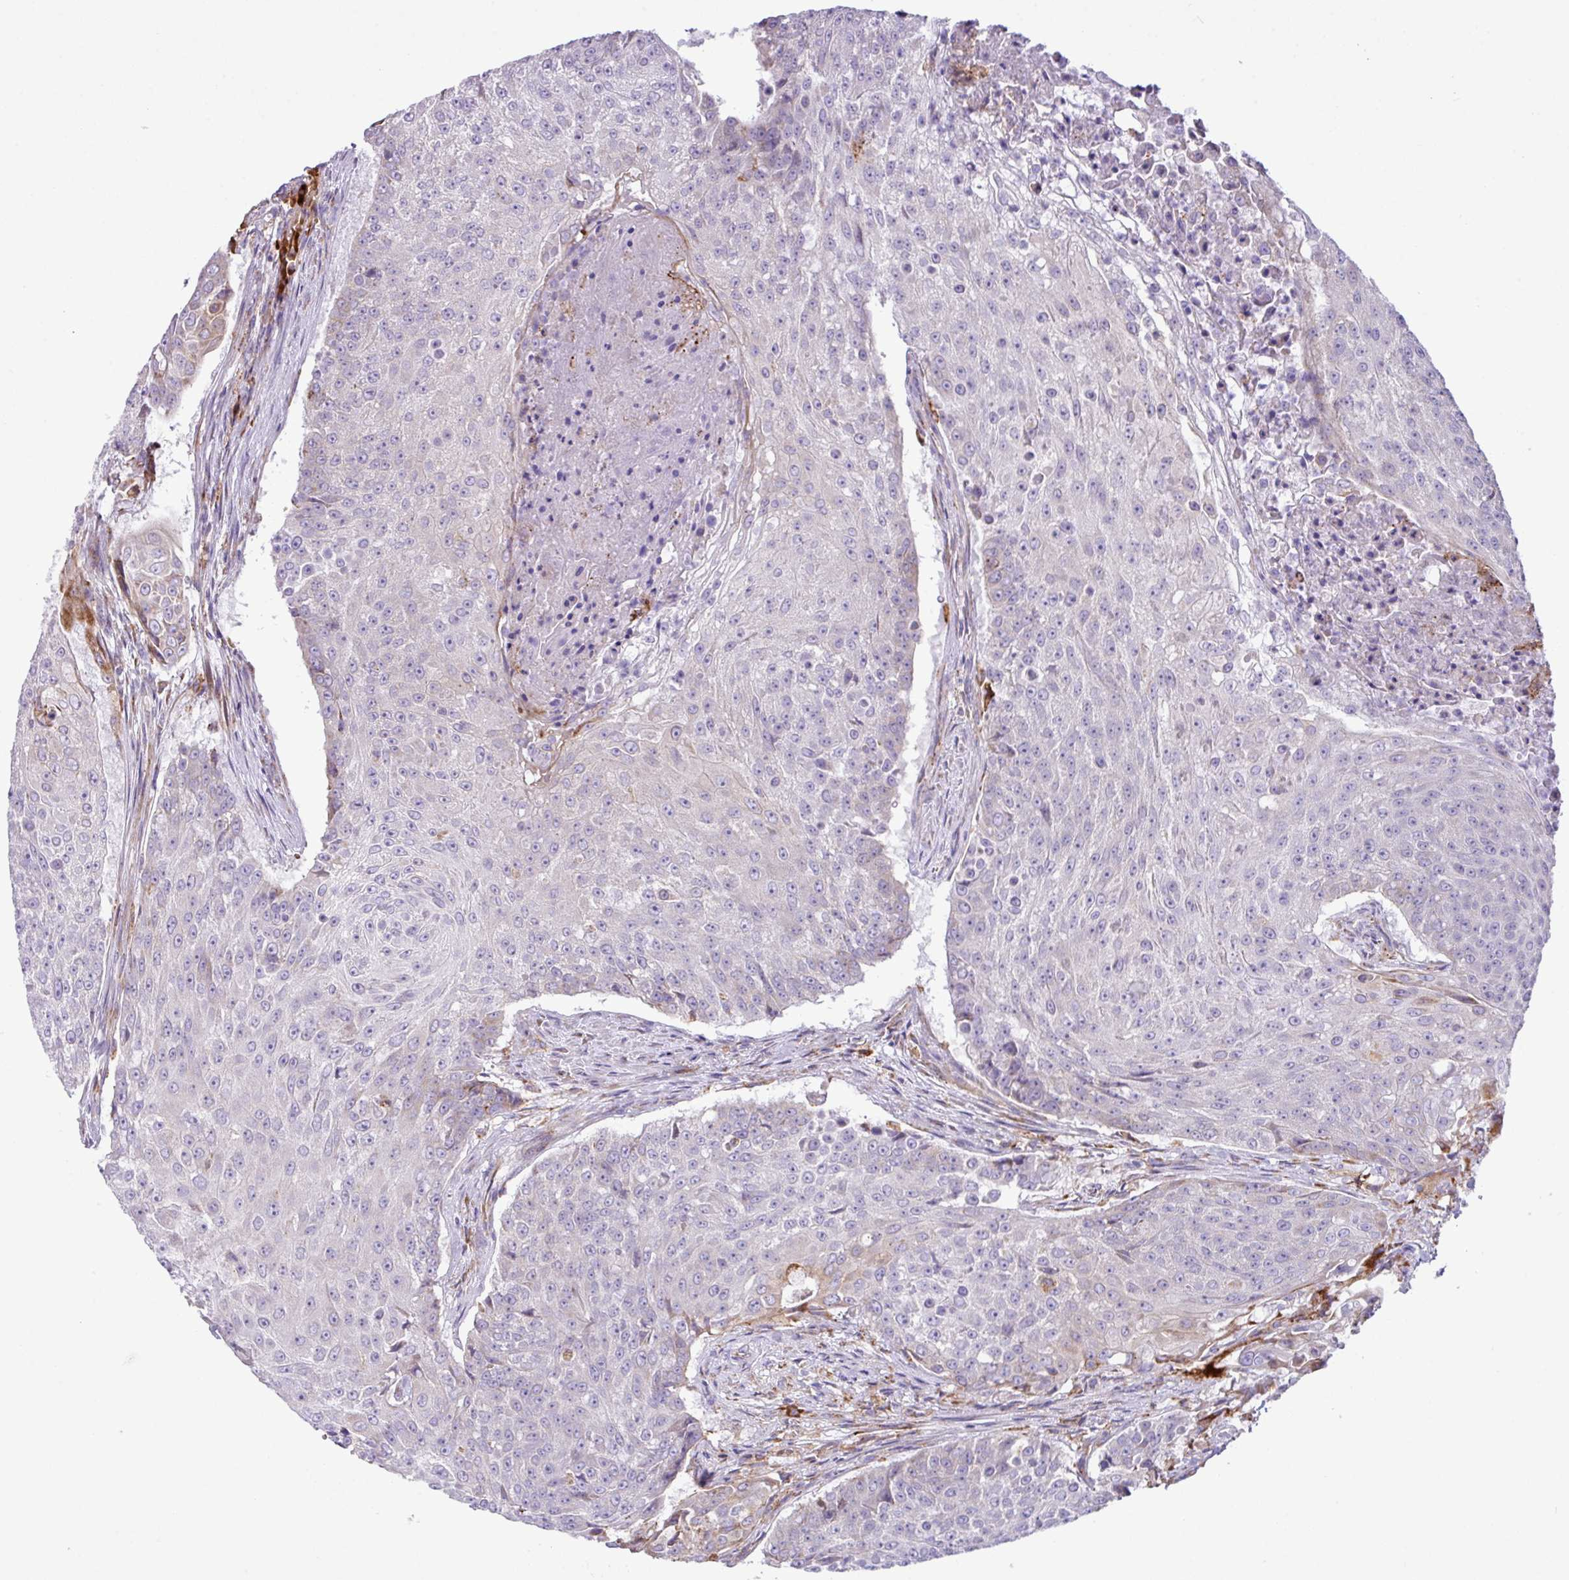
{"staining": {"intensity": "strong", "quantity": "<25%", "location": "cytoplasmic/membranous"}, "tissue": "urothelial cancer", "cell_type": "Tumor cells", "image_type": "cancer", "snomed": [{"axis": "morphology", "description": "Urothelial carcinoma, High grade"}, {"axis": "topography", "description": "Urinary bladder"}], "caption": "An image of human urothelial cancer stained for a protein demonstrates strong cytoplasmic/membranous brown staining in tumor cells.", "gene": "RGS21", "patient": {"sex": "female", "age": 63}}